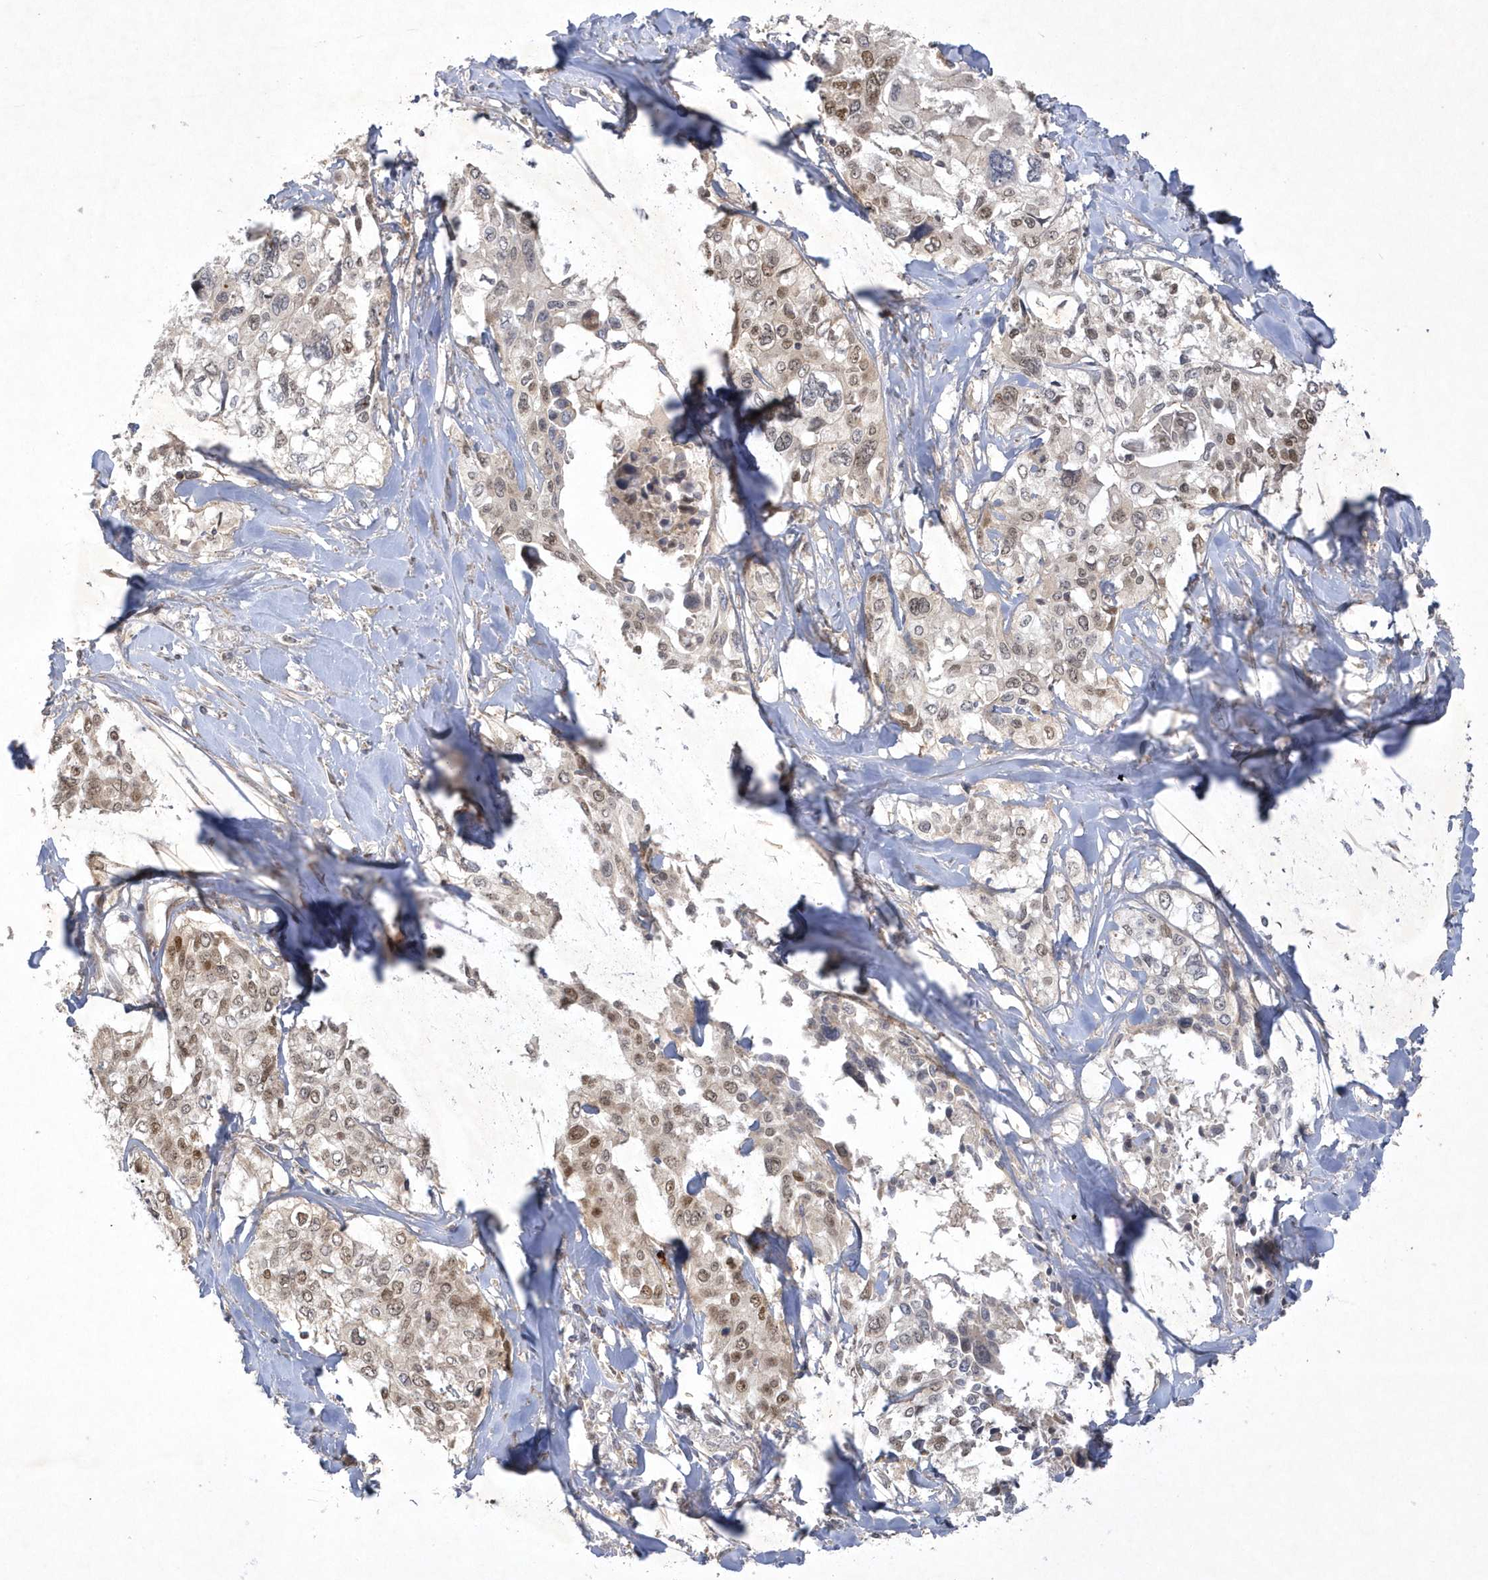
{"staining": {"intensity": "moderate", "quantity": "<25%", "location": "nuclear"}, "tissue": "cervical cancer", "cell_type": "Tumor cells", "image_type": "cancer", "snomed": [{"axis": "morphology", "description": "Squamous cell carcinoma, NOS"}, {"axis": "topography", "description": "Cervix"}], "caption": "Protein staining displays moderate nuclear expression in approximately <25% of tumor cells in cervical squamous cell carcinoma.", "gene": "NAF1", "patient": {"sex": "female", "age": 31}}